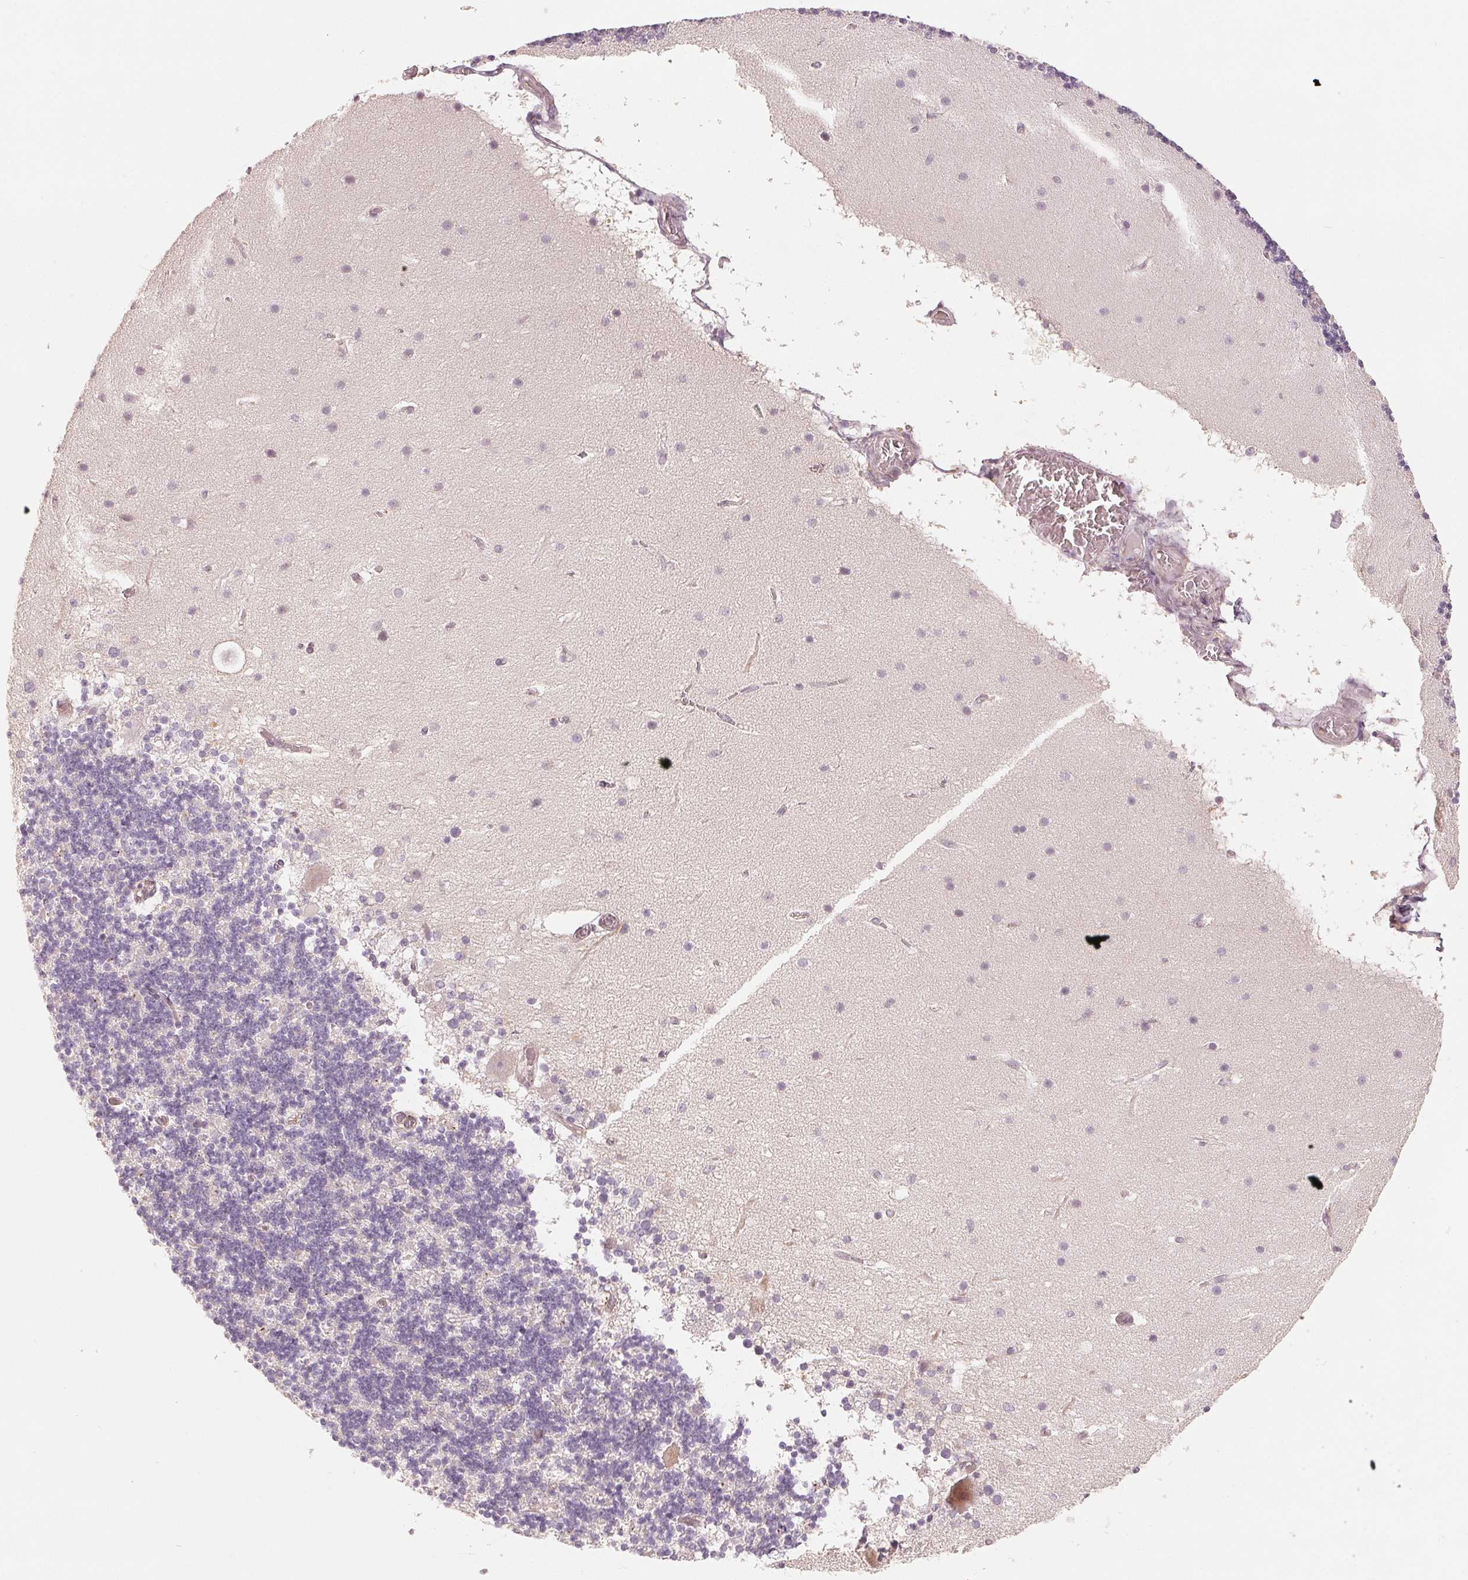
{"staining": {"intensity": "negative", "quantity": "none", "location": "none"}, "tissue": "cerebellum", "cell_type": "Cells in granular layer", "image_type": "normal", "snomed": [{"axis": "morphology", "description": "Normal tissue, NOS"}, {"axis": "topography", "description": "Cerebellum"}], "caption": "This image is of unremarkable cerebellum stained with immunohistochemistry to label a protein in brown with the nuclei are counter-stained blue. There is no expression in cells in granular layer.", "gene": "TMSB15B", "patient": {"sex": "male", "age": 70}}